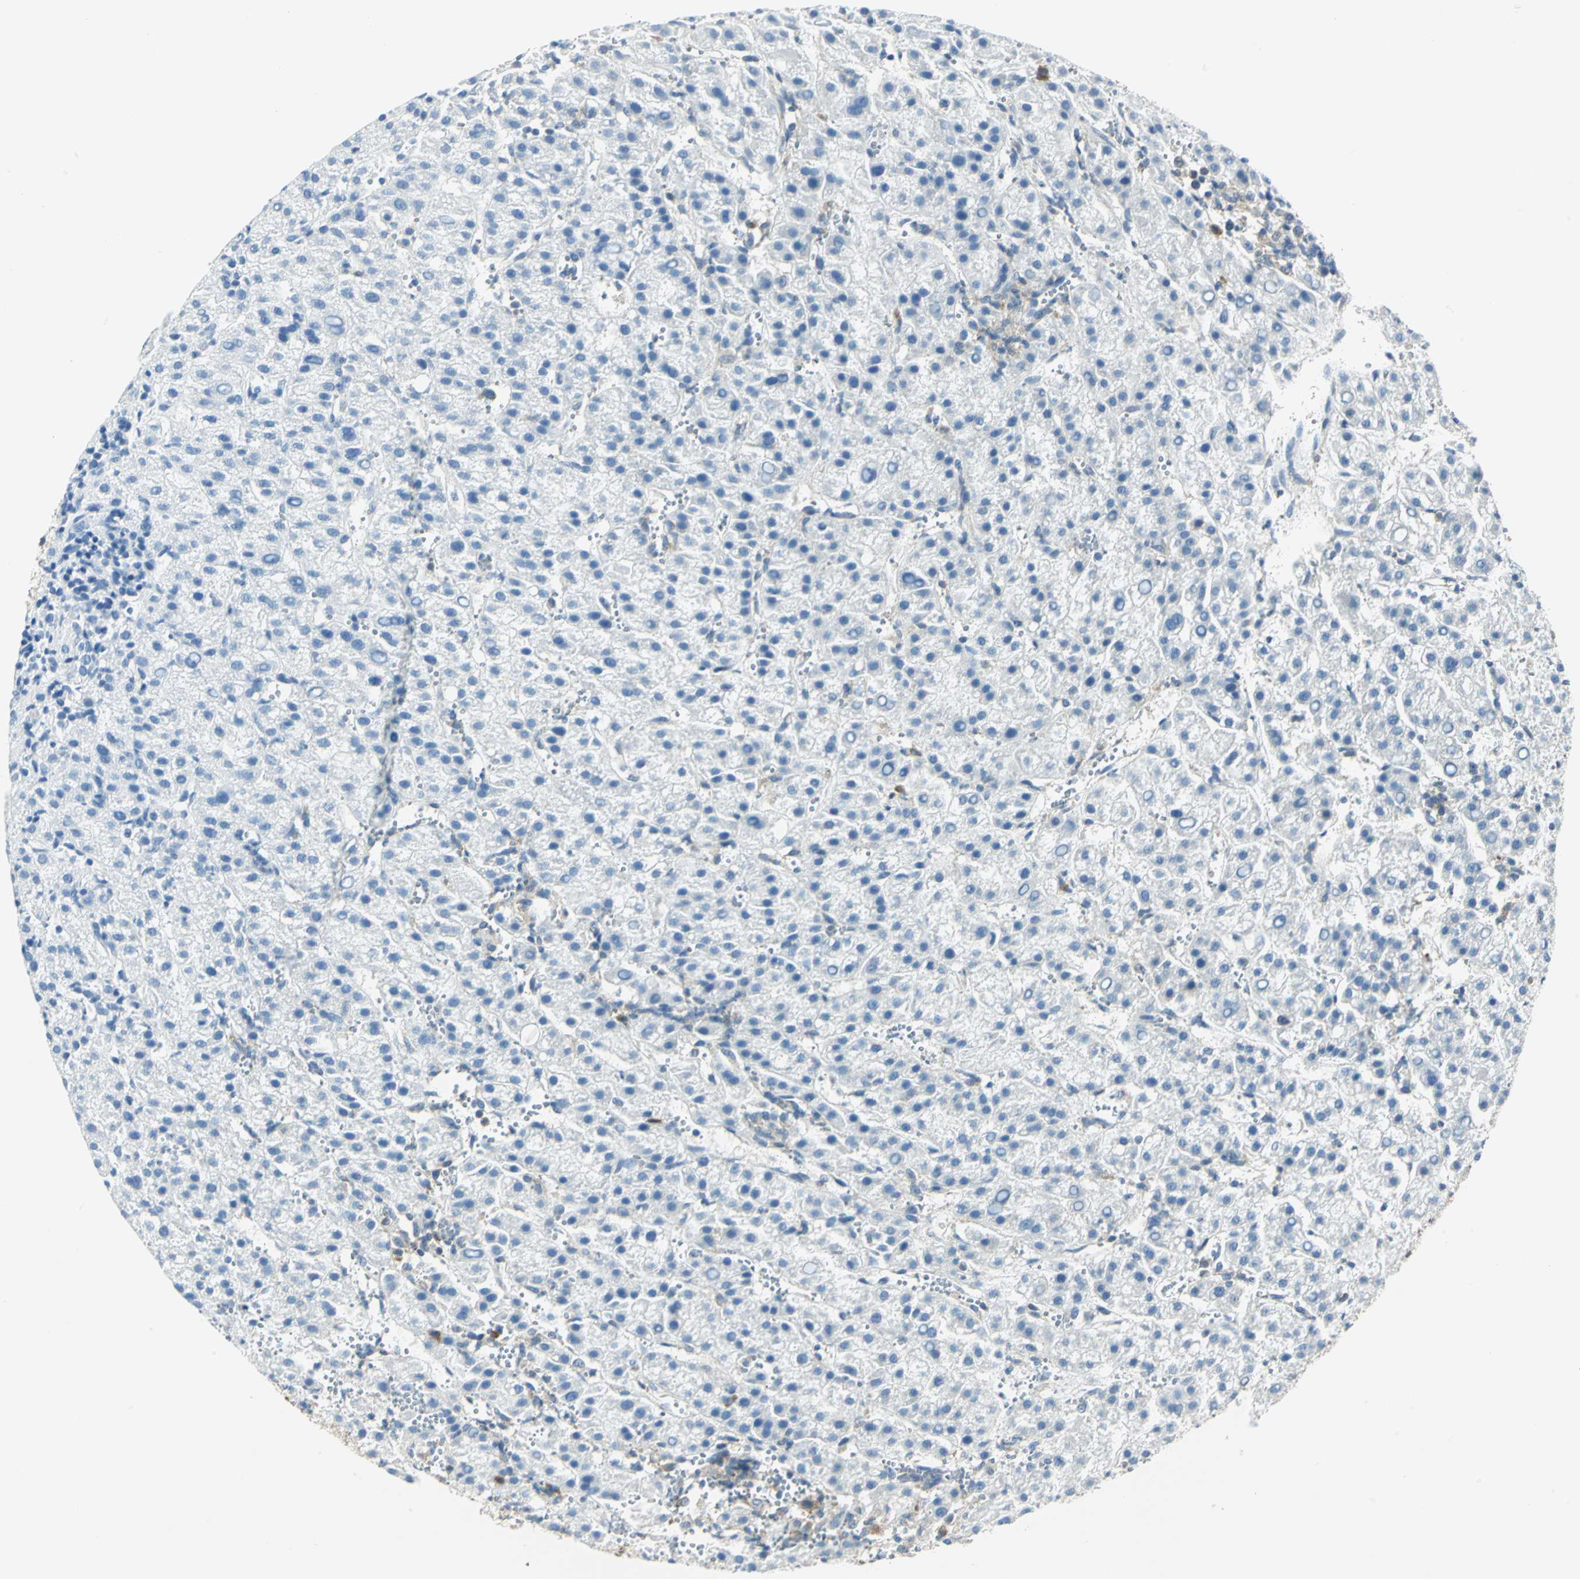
{"staining": {"intensity": "negative", "quantity": "none", "location": "none"}, "tissue": "liver cancer", "cell_type": "Tumor cells", "image_type": "cancer", "snomed": [{"axis": "morphology", "description": "Carcinoma, Hepatocellular, NOS"}, {"axis": "topography", "description": "Liver"}], "caption": "Protein analysis of hepatocellular carcinoma (liver) demonstrates no significant expression in tumor cells. The staining is performed using DAB brown chromogen with nuclei counter-stained in using hematoxylin.", "gene": "ALDOA", "patient": {"sex": "female", "age": 58}}